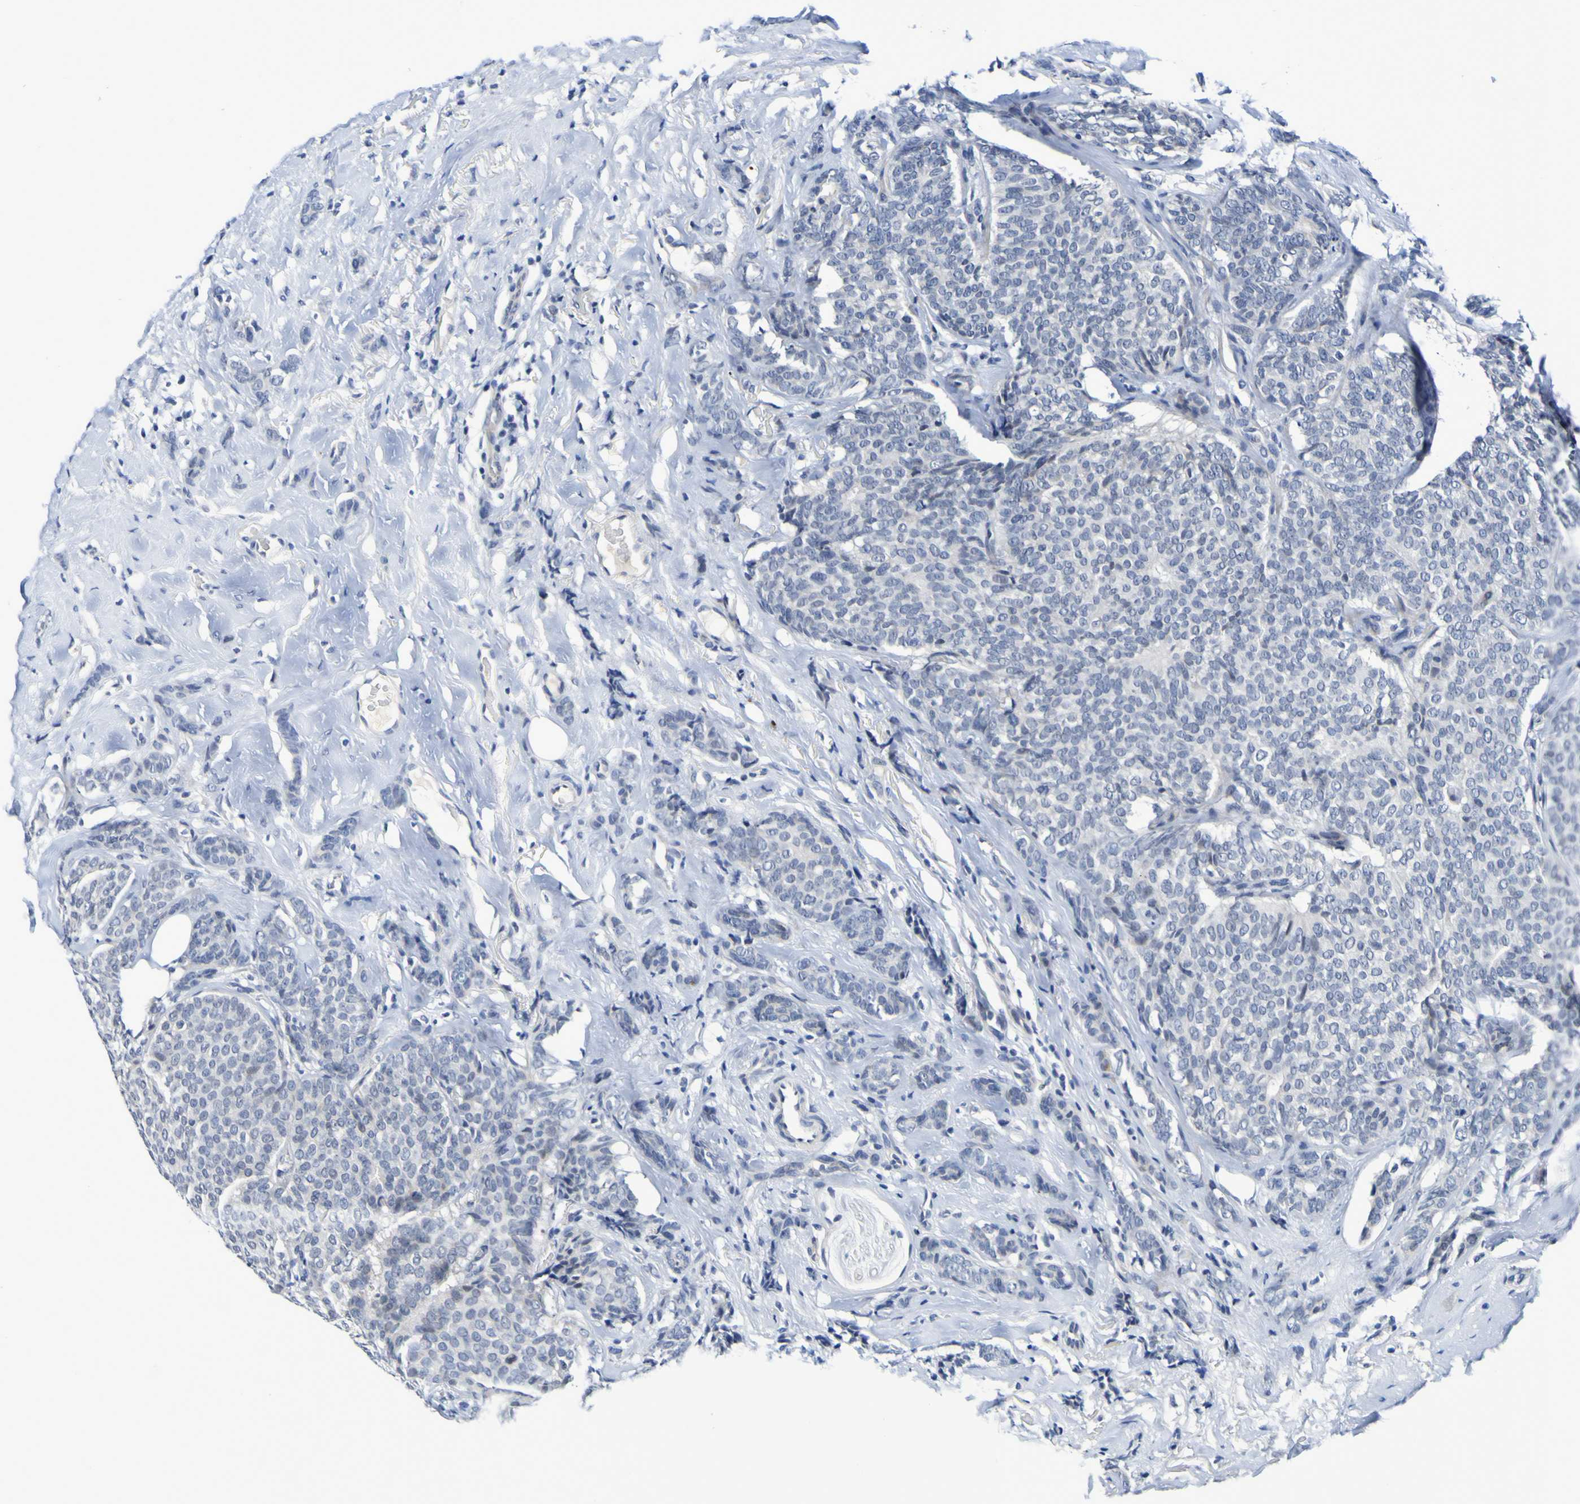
{"staining": {"intensity": "negative", "quantity": "none", "location": "none"}, "tissue": "breast cancer", "cell_type": "Tumor cells", "image_type": "cancer", "snomed": [{"axis": "morphology", "description": "Lobular carcinoma"}, {"axis": "topography", "description": "Skin"}, {"axis": "topography", "description": "Breast"}], "caption": "Immunohistochemical staining of human breast cancer (lobular carcinoma) demonstrates no significant expression in tumor cells.", "gene": "VMA21", "patient": {"sex": "female", "age": 46}}